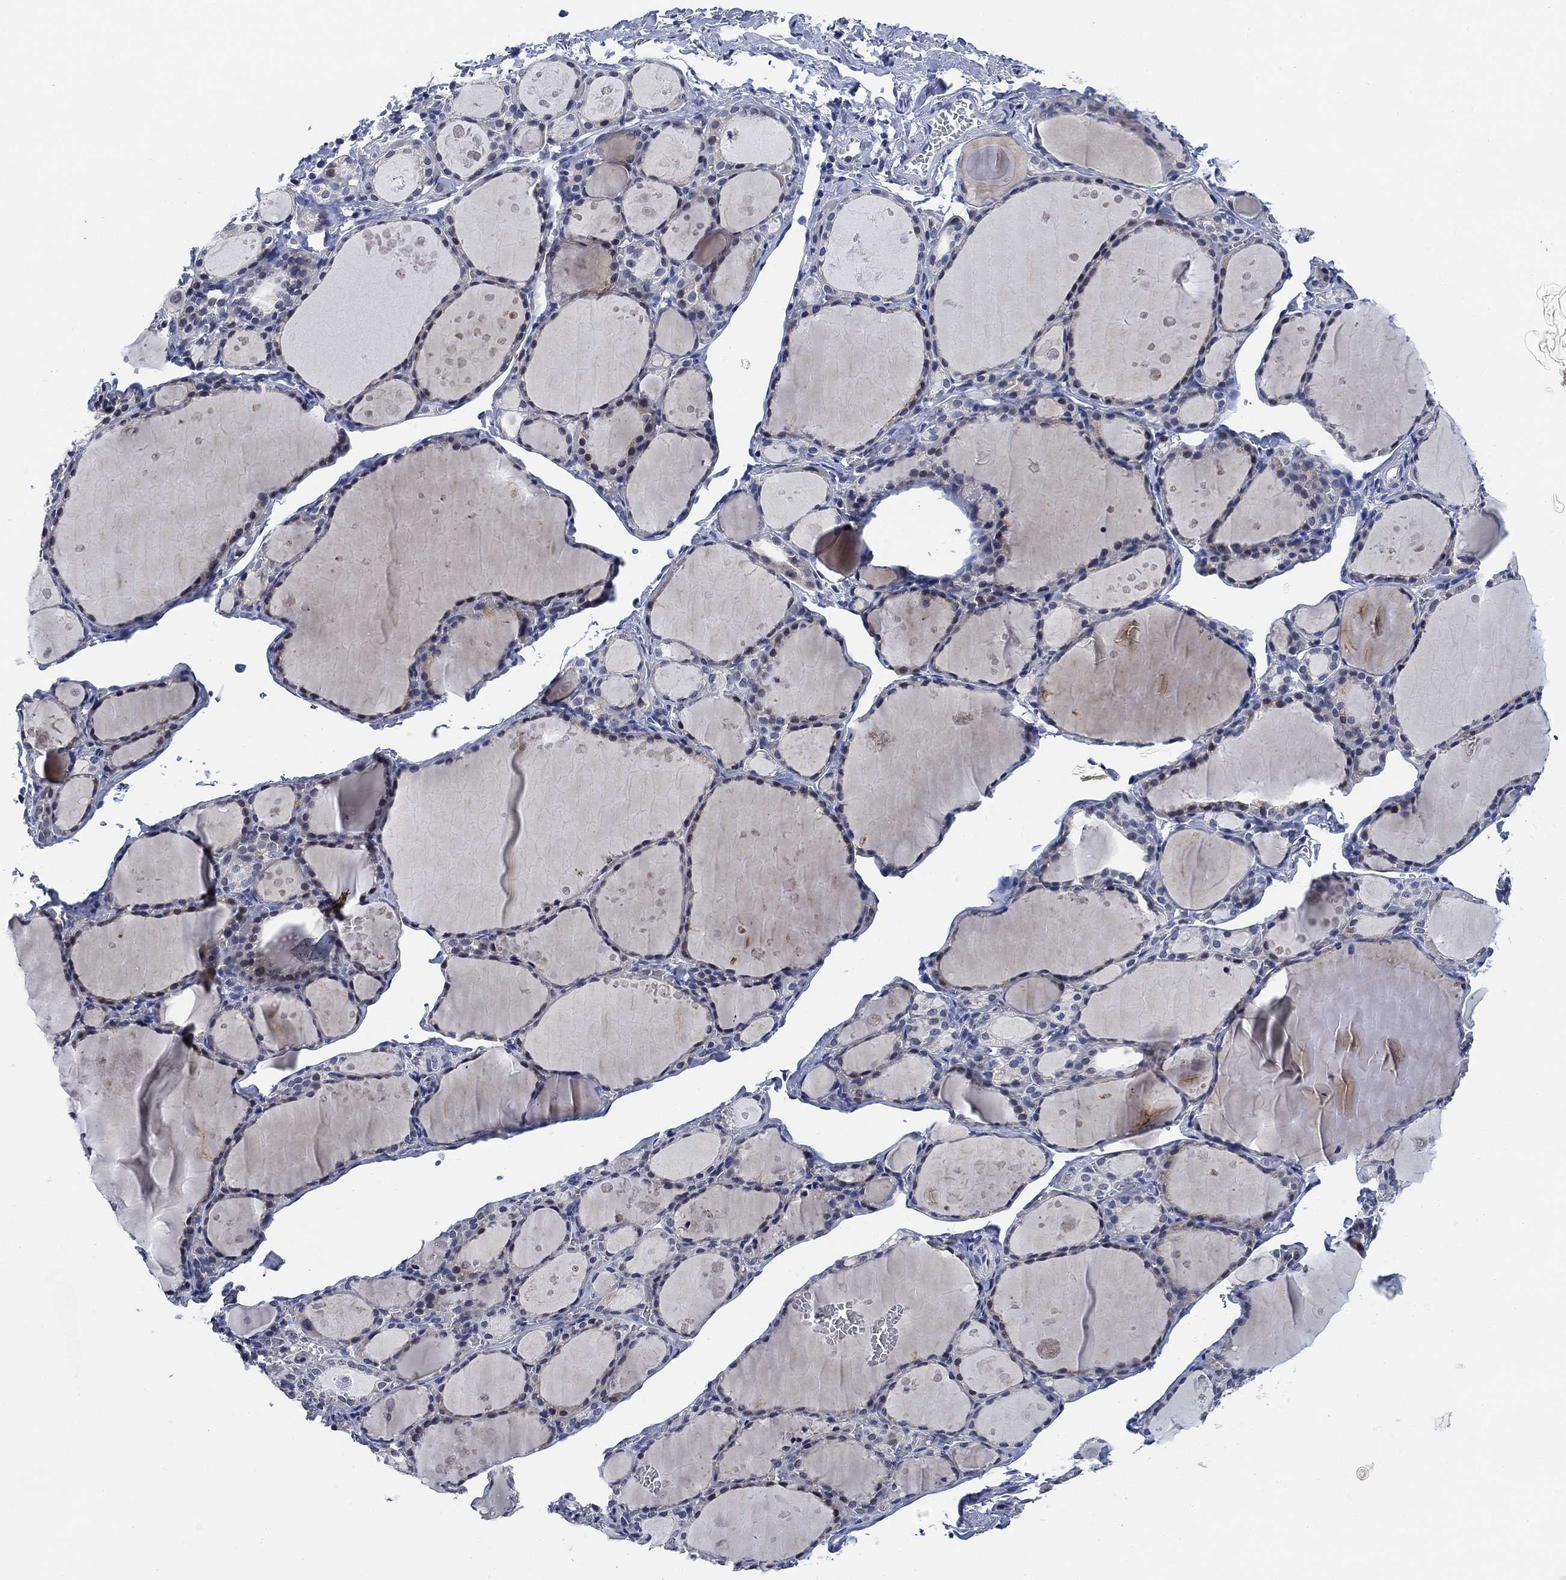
{"staining": {"intensity": "negative", "quantity": "none", "location": "none"}, "tissue": "thyroid gland", "cell_type": "Glandular cells", "image_type": "normal", "snomed": [{"axis": "morphology", "description": "Normal tissue, NOS"}, {"axis": "topography", "description": "Thyroid gland"}], "caption": "DAB immunohistochemical staining of normal thyroid gland displays no significant staining in glandular cells.", "gene": "DAZL", "patient": {"sex": "male", "age": 68}}